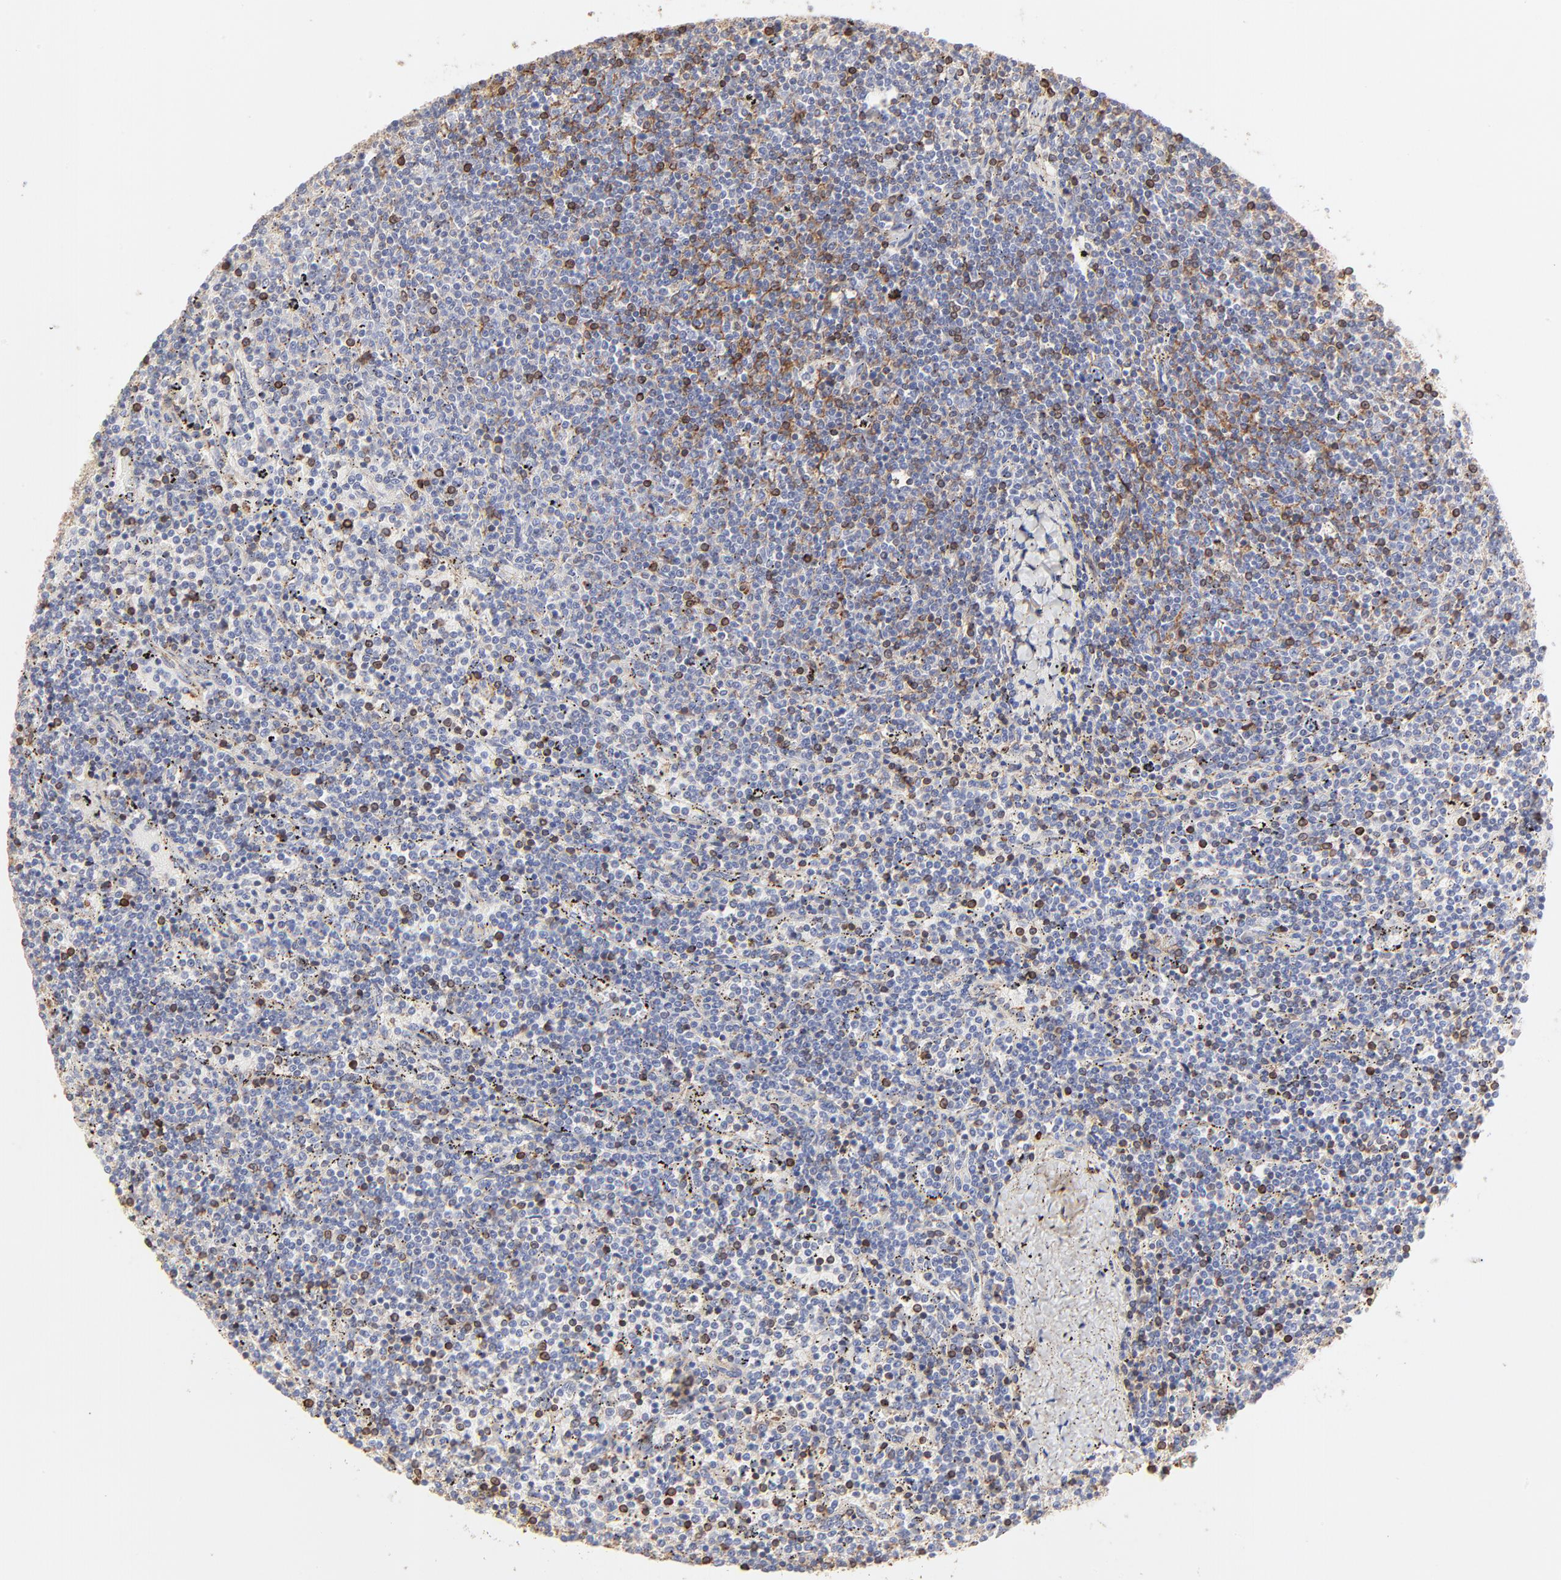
{"staining": {"intensity": "negative", "quantity": "none", "location": "none"}, "tissue": "lymphoma", "cell_type": "Tumor cells", "image_type": "cancer", "snomed": [{"axis": "morphology", "description": "Malignant lymphoma, non-Hodgkin's type, Low grade"}, {"axis": "topography", "description": "Spleen"}], "caption": "This histopathology image is of lymphoma stained with IHC to label a protein in brown with the nuclei are counter-stained blue. There is no staining in tumor cells. (DAB IHC with hematoxylin counter stain).", "gene": "ANXA6", "patient": {"sex": "female", "age": 50}}